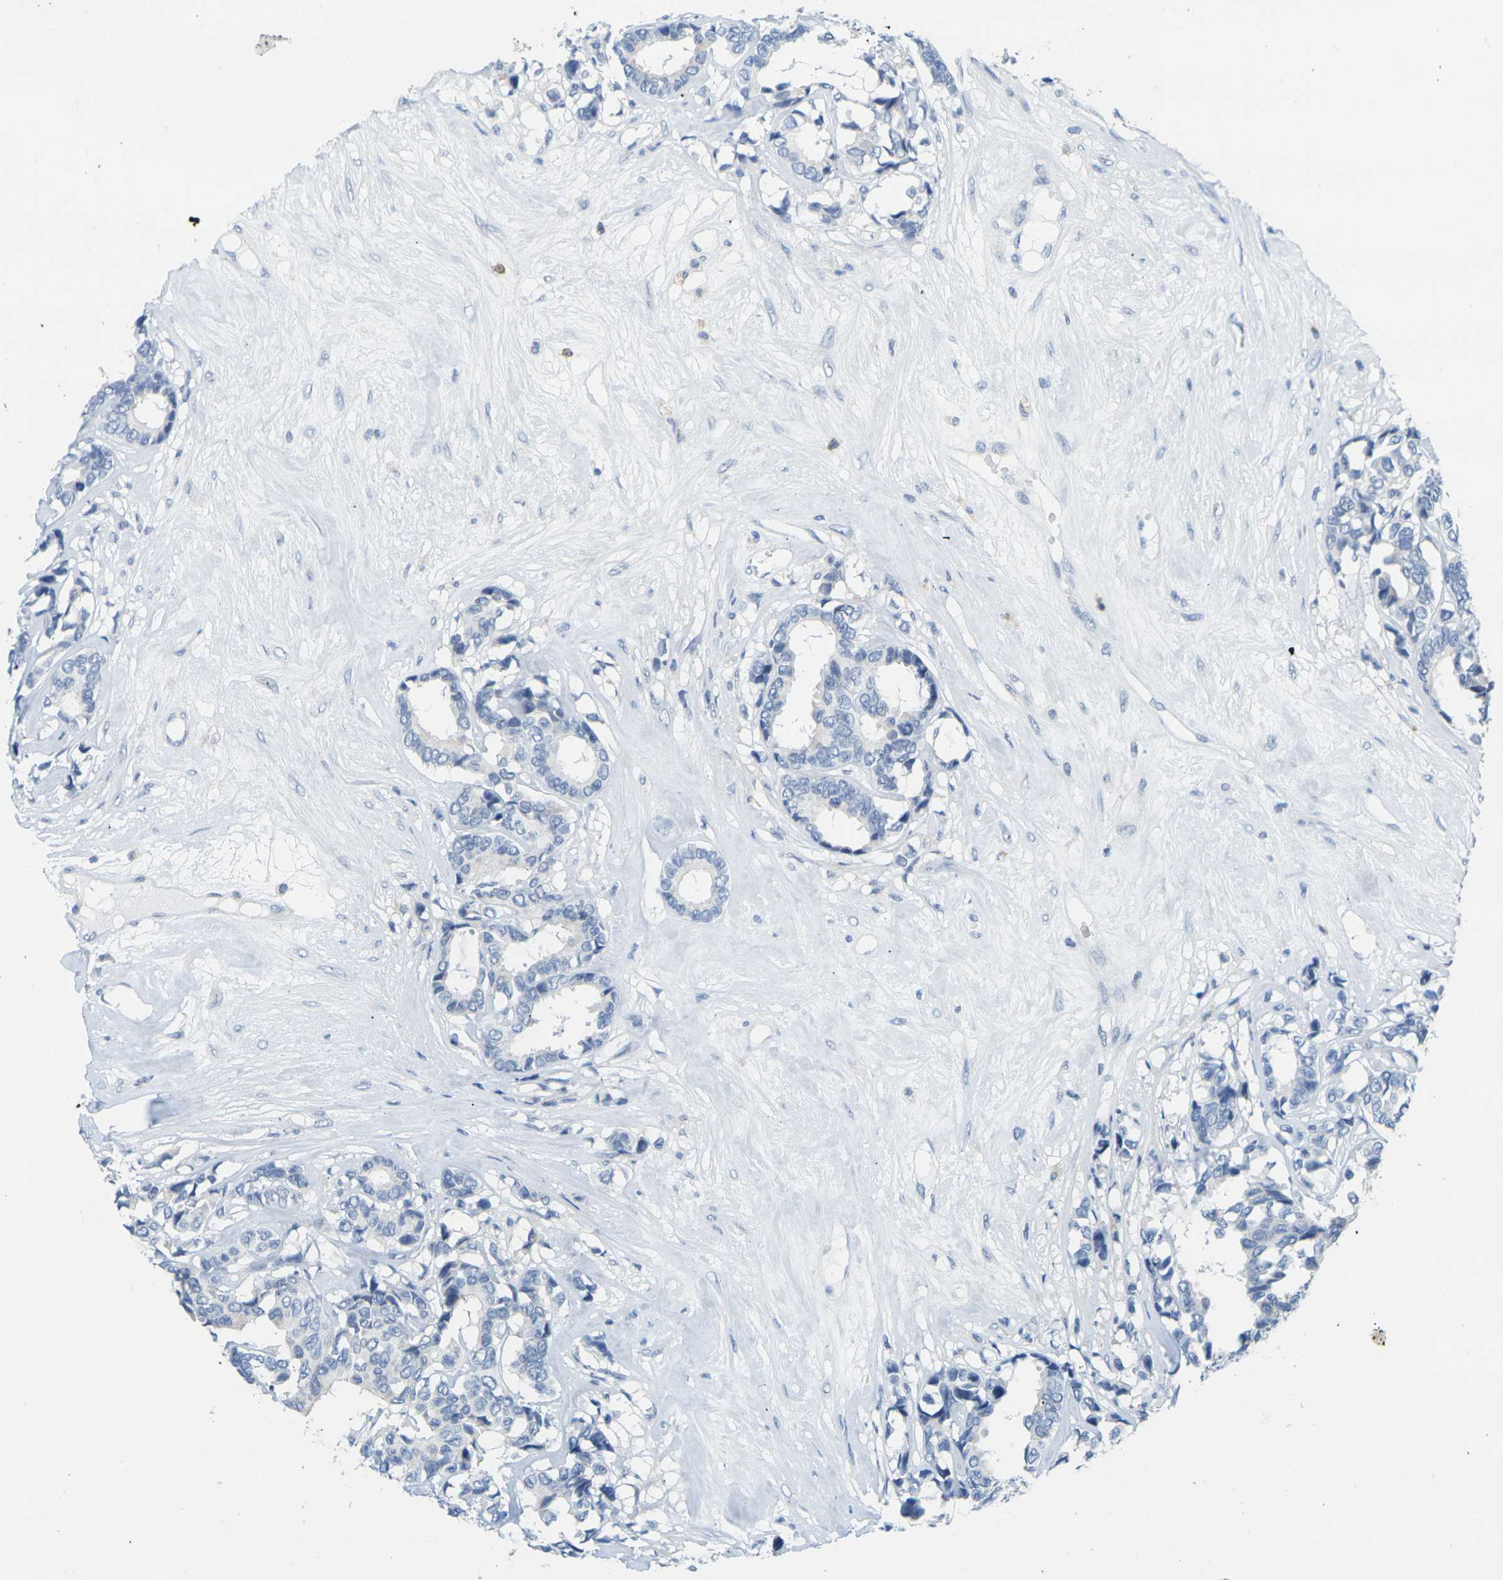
{"staining": {"intensity": "negative", "quantity": "none", "location": "none"}, "tissue": "breast cancer", "cell_type": "Tumor cells", "image_type": "cancer", "snomed": [{"axis": "morphology", "description": "Duct carcinoma"}, {"axis": "topography", "description": "Breast"}], "caption": "Immunohistochemistry of human breast infiltrating ductal carcinoma exhibits no staining in tumor cells. Nuclei are stained in blue.", "gene": "CD3D", "patient": {"sex": "female", "age": 87}}